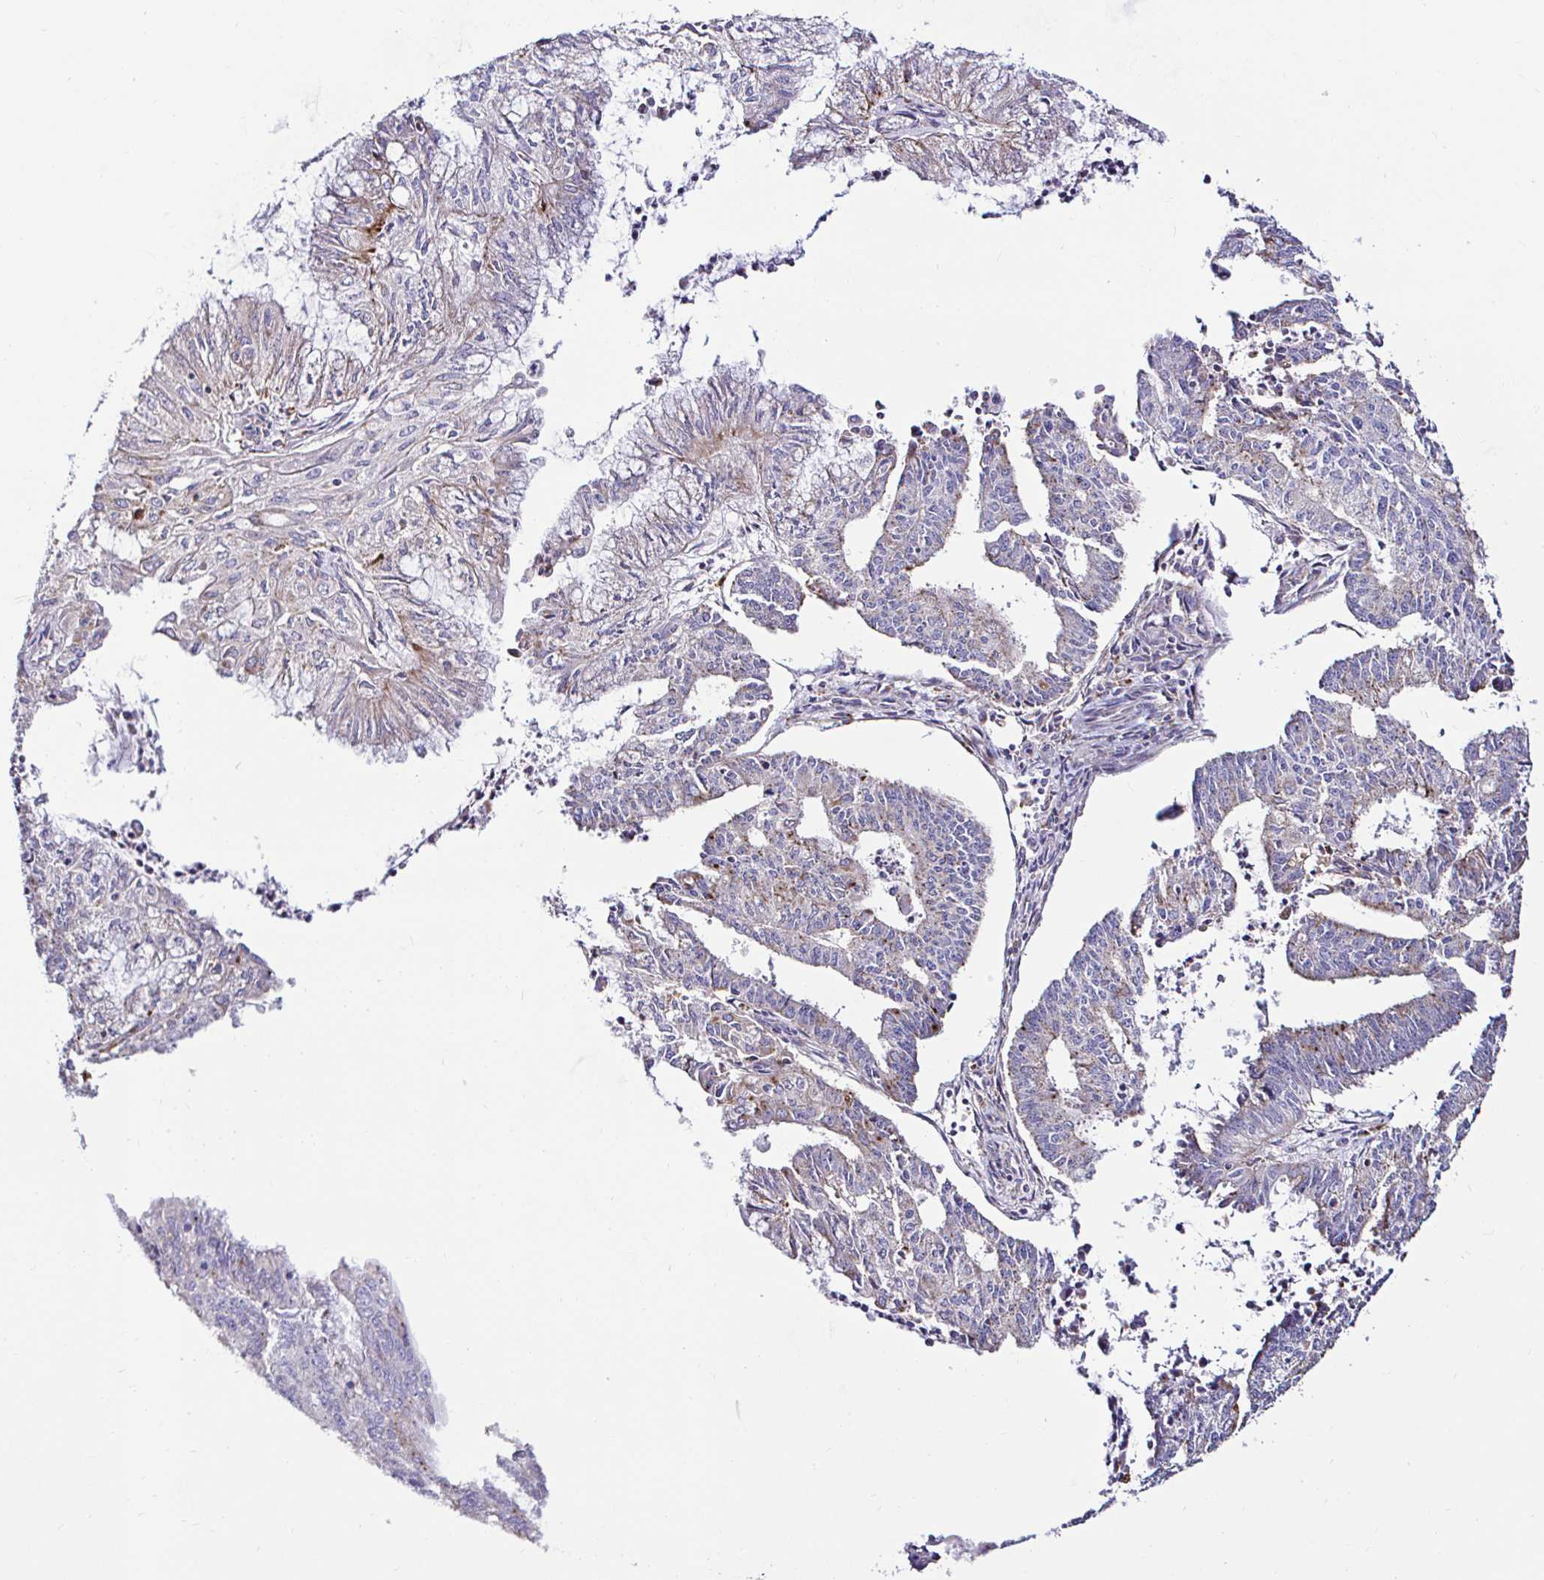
{"staining": {"intensity": "weak", "quantity": "<25%", "location": "cytoplasmic/membranous"}, "tissue": "endometrial cancer", "cell_type": "Tumor cells", "image_type": "cancer", "snomed": [{"axis": "morphology", "description": "Adenocarcinoma, NOS"}, {"axis": "topography", "description": "Endometrium"}], "caption": "Tumor cells show no significant positivity in endometrial cancer (adenocarcinoma). (Brightfield microscopy of DAB (3,3'-diaminobenzidine) IHC at high magnification).", "gene": "GALNS", "patient": {"sex": "female", "age": 61}}